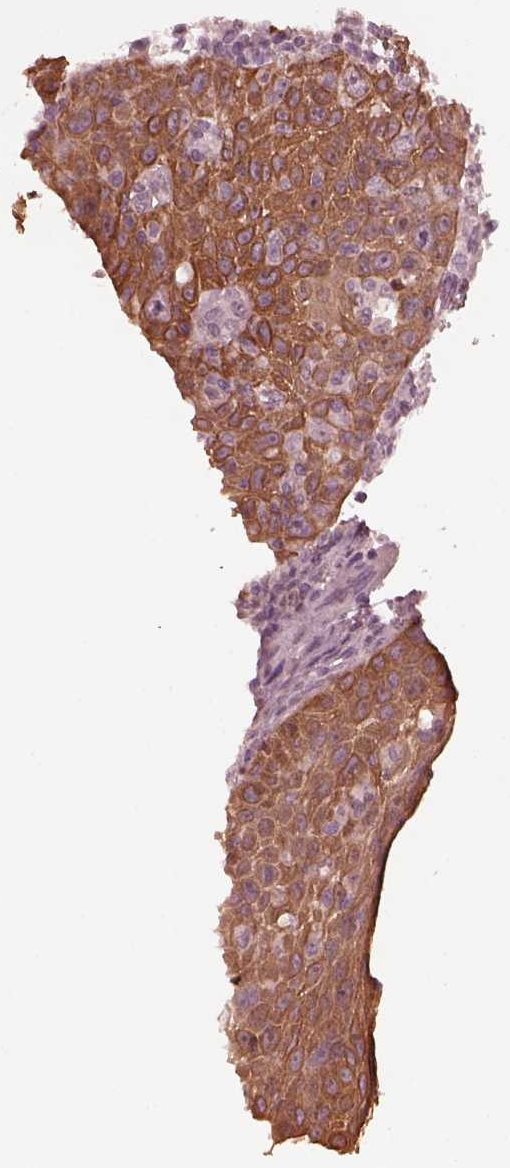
{"staining": {"intensity": "strong", "quantity": ">75%", "location": "cytoplasmic/membranous"}, "tissue": "head and neck cancer", "cell_type": "Tumor cells", "image_type": "cancer", "snomed": [{"axis": "morphology", "description": "Squamous cell carcinoma, NOS"}, {"axis": "topography", "description": "Head-Neck"}], "caption": "Immunohistochemical staining of human head and neck cancer displays high levels of strong cytoplasmic/membranous protein positivity in about >75% of tumor cells. The staining was performed using DAB, with brown indicating positive protein expression. Nuclei are stained blue with hematoxylin.", "gene": "KRT79", "patient": {"sex": "male", "age": 69}}